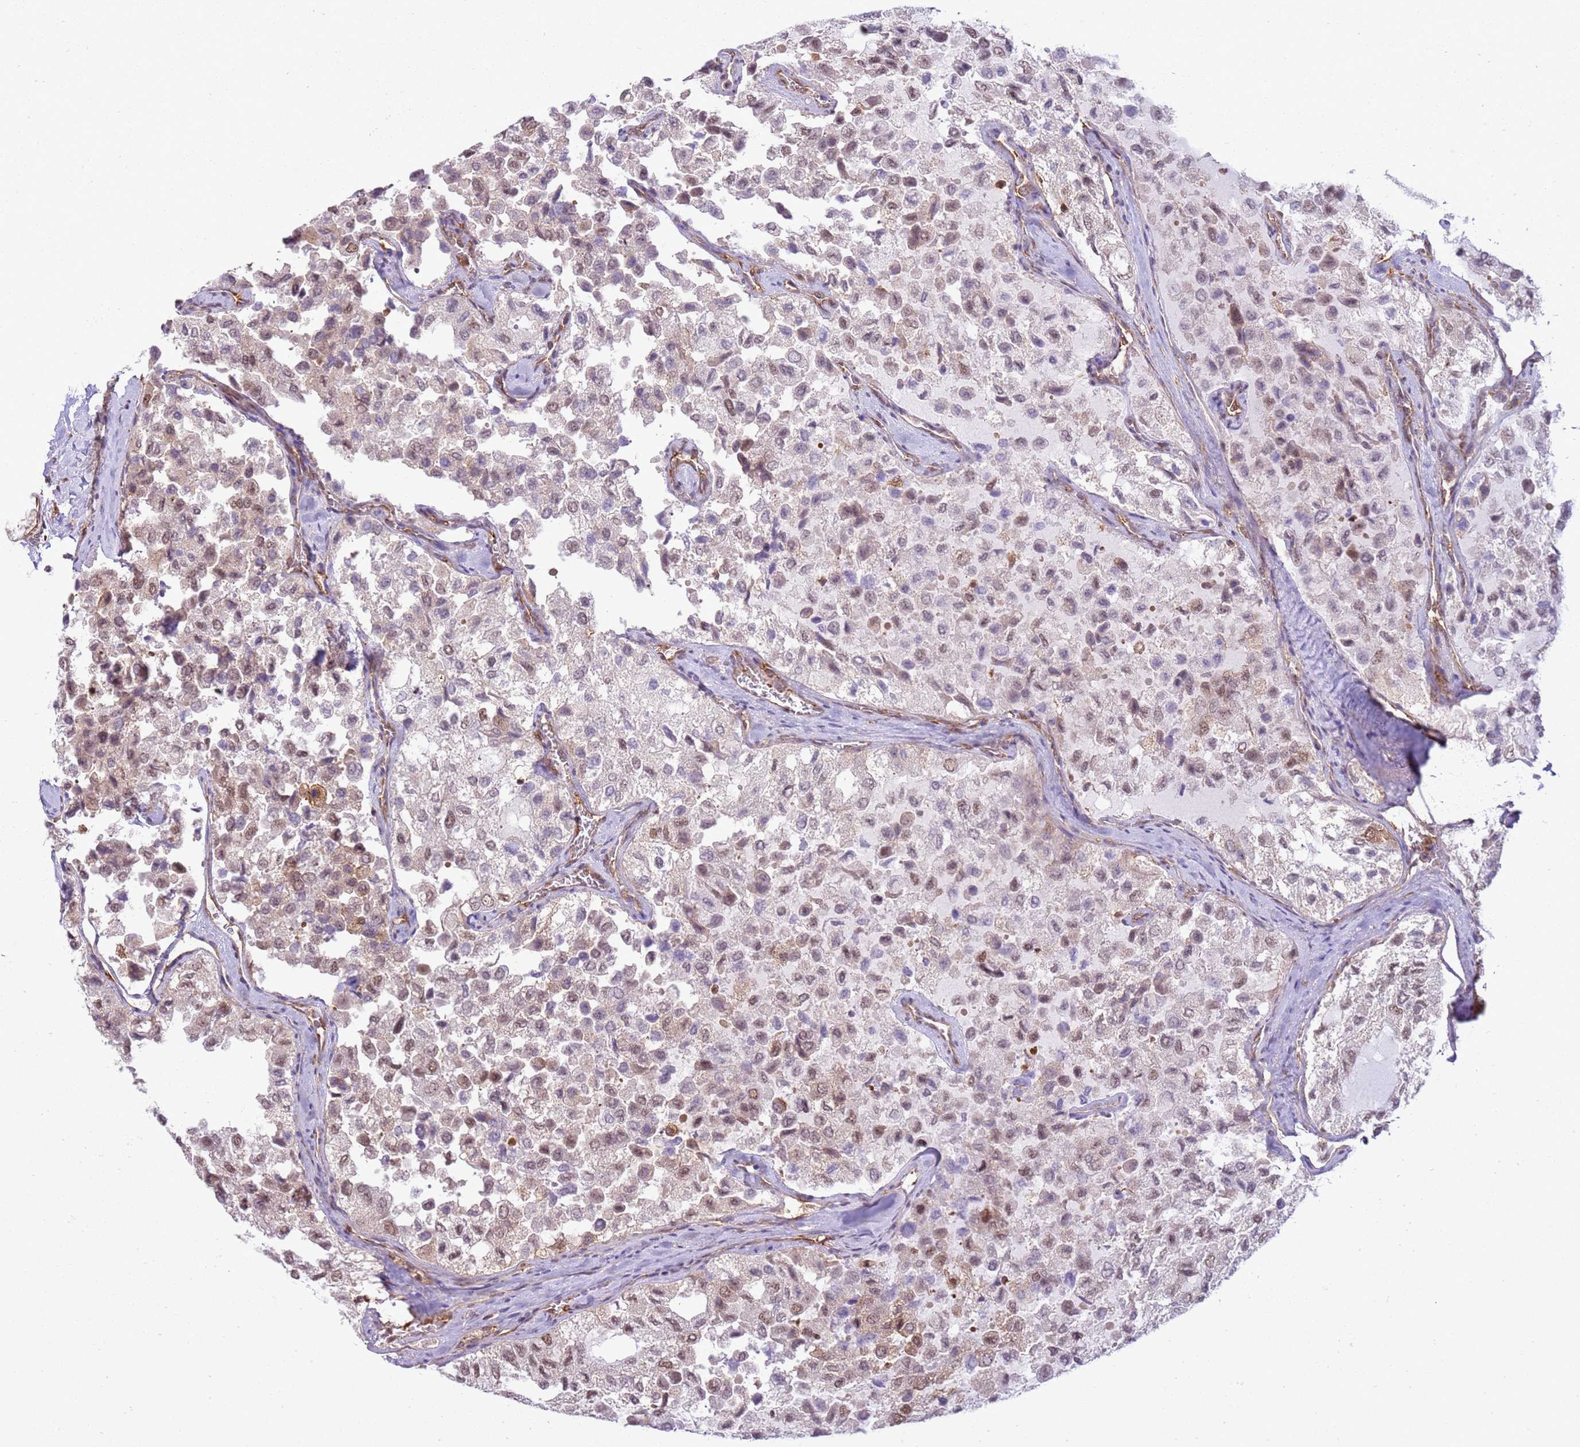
{"staining": {"intensity": "weak", "quantity": "25%-75%", "location": "cytoplasmic/membranous,nuclear"}, "tissue": "thyroid cancer", "cell_type": "Tumor cells", "image_type": "cancer", "snomed": [{"axis": "morphology", "description": "Follicular adenoma carcinoma, NOS"}, {"axis": "topography", "description": "Thyroid gland"}], "caption": "Thyroid cancer (follicular adenoma carcinoma) was stained to show a protein in brown. There is low levels of weak cytoplasmic/membranous and nuclear staining in about 25%-75% of tumor cells.", "gene": "GABRE", "patient": {"sex": "male", "age": 75}}